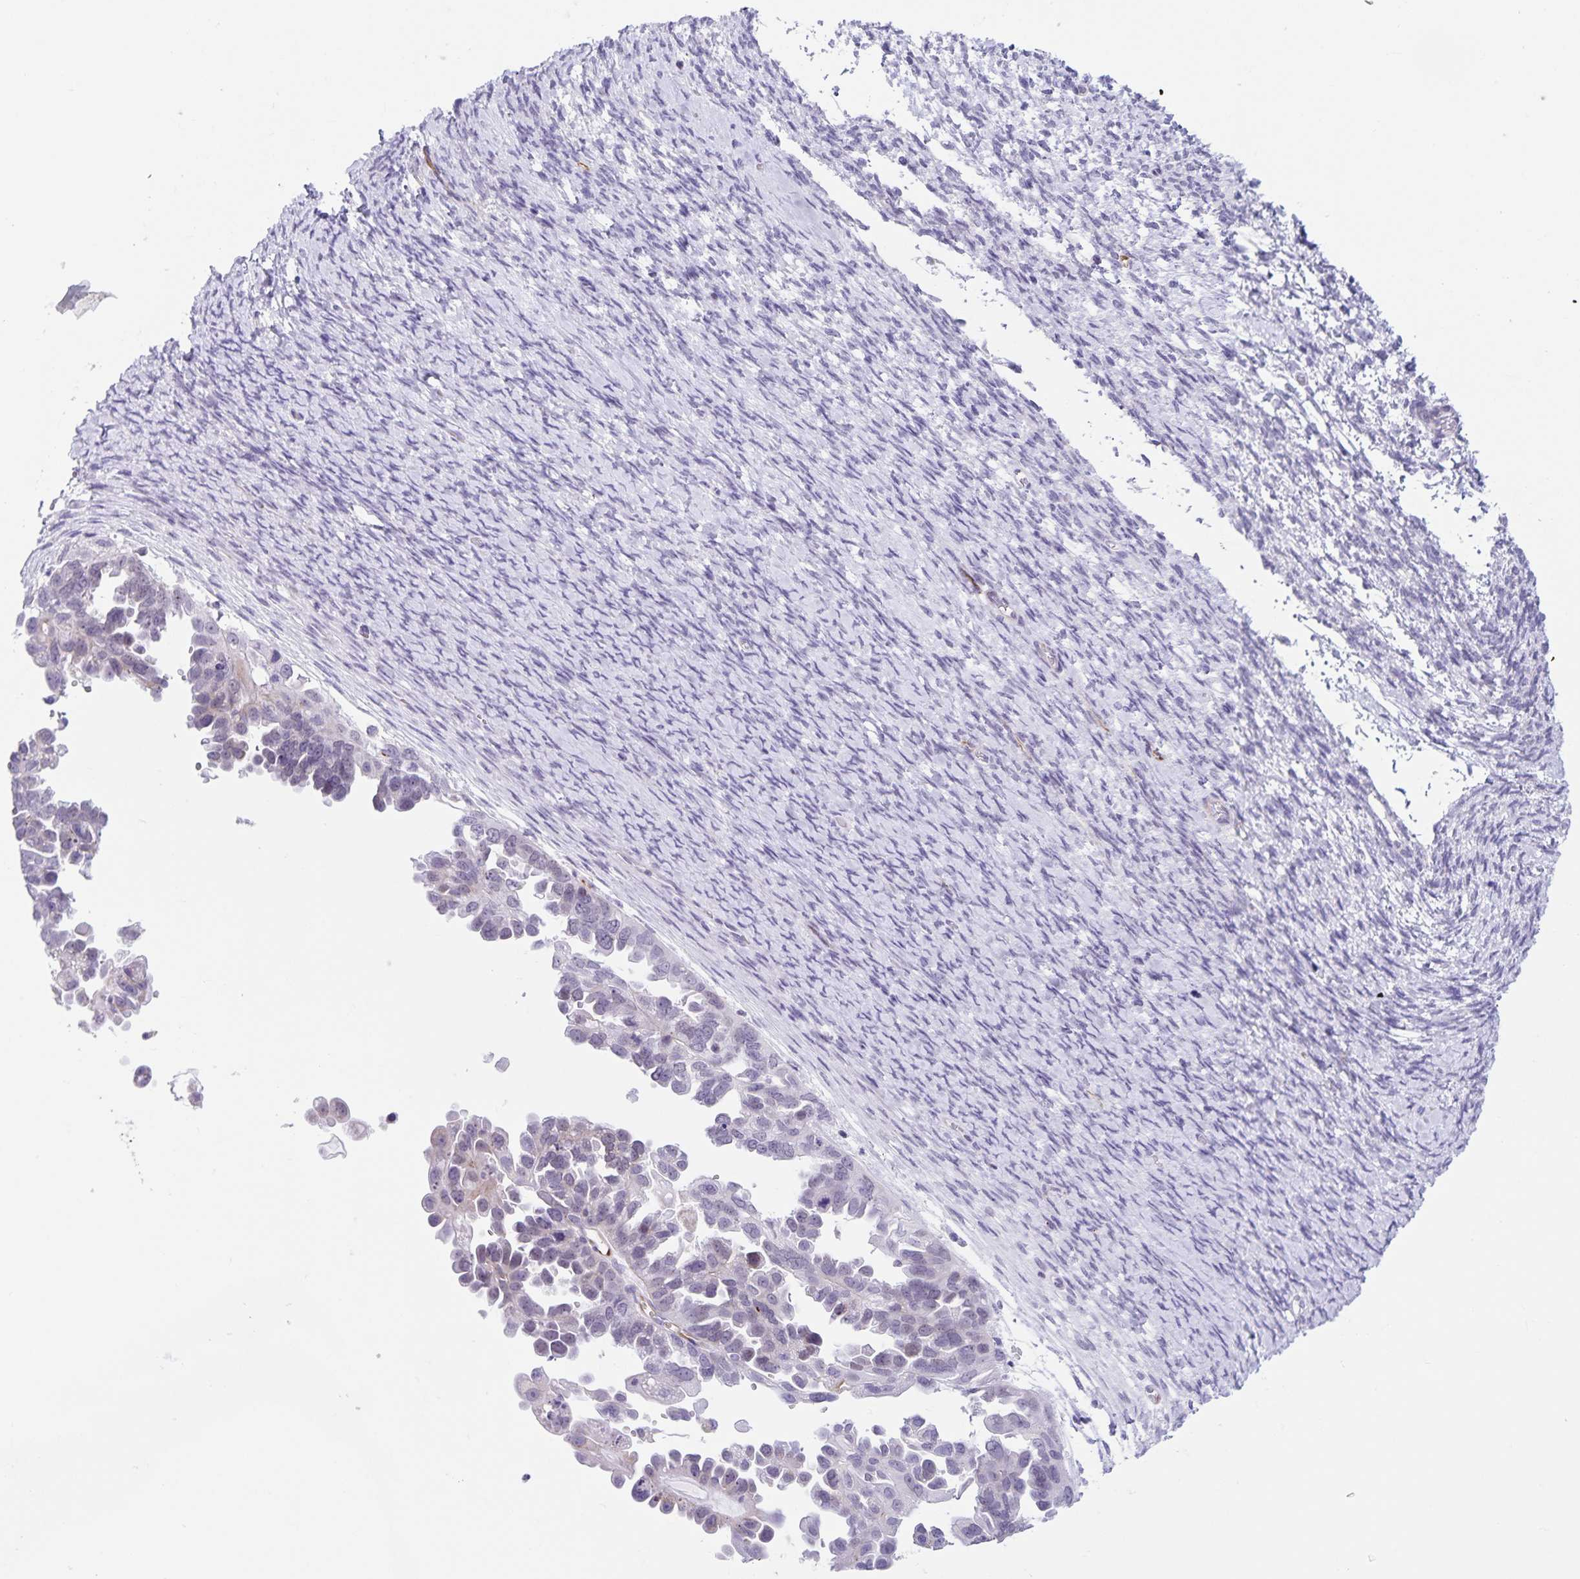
{"staining": {"intensity": "negative", "quantity": "none", "location": "none"}, "tissue": "ovarian cancer", "cell_type": "Tumor cells", "image_type": "cancer", "snomed": [{"axis": "morphology", "description": "Cystadenocarcinoma, serous, NOS"}, {"axis": "topography", "description": "Ovary"}], "caption": "Immunohistochemistry histopathology image of neoplastic tissue: serous cystadenocarcinoma (ovarian) stained with DAB (3,3'-diaminobenzidine) displays no significant protein positivity in tumor cells. (Brightfield microscopy of DAB IHC at high magnification).", "gene": "SYNM", "patient": {"sex": "female", "age": 53}}